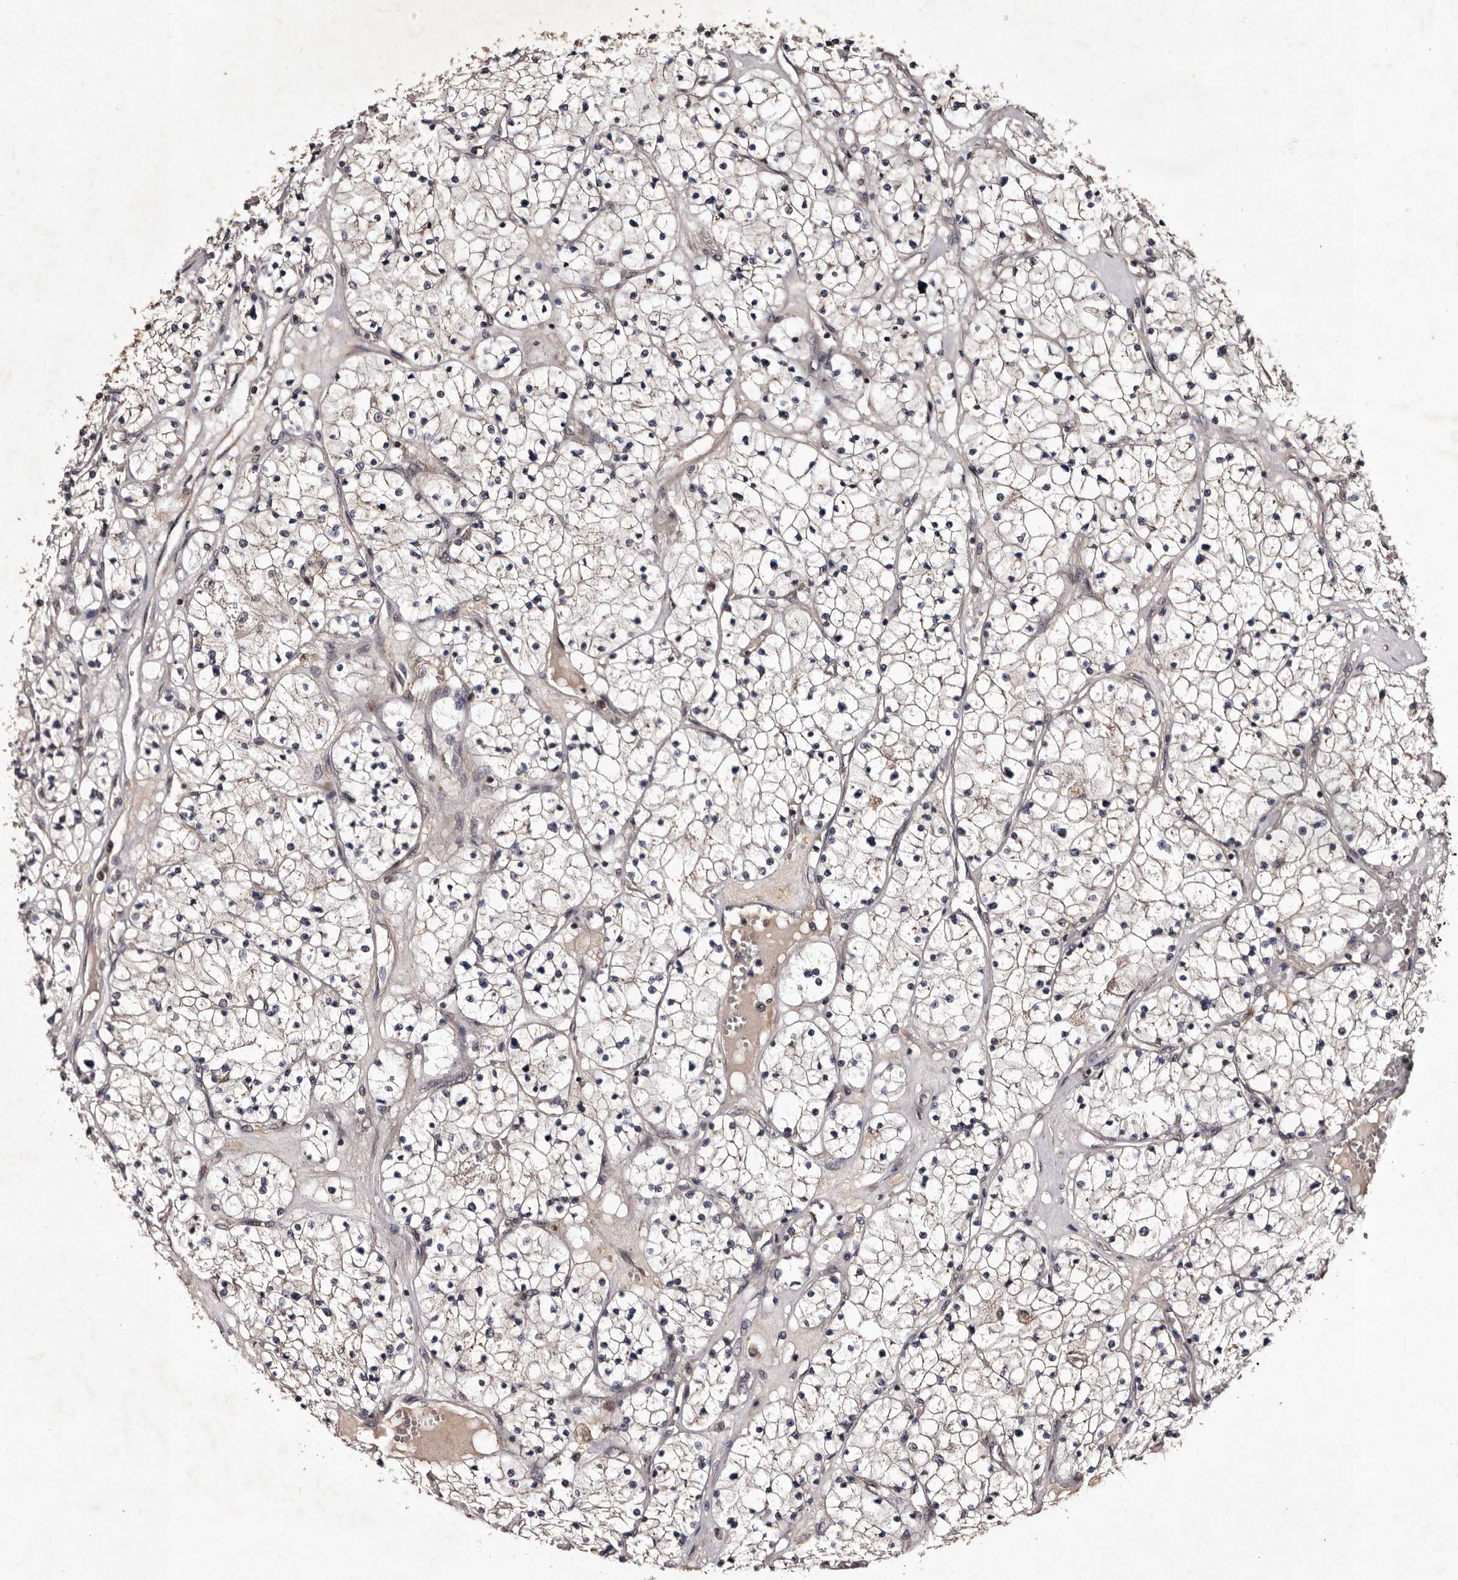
{"staining": {"intensity": "weak", "quantity": "25%-75%", "location": "cytoplasmic/membranous"}, "tissue": "renal cancer", "cell_type": "Tumor cells", "image_type": "cancer", "snomed": [{"axis": "morphology", "description": "Normal tissue, NOS"}, {"axis": "morphology", "description": "Adenocarcinoma, NOS"}, {"axis": "topography", "description": "Kidney"}], "caption": "Human renal adenocarcinoma stained with a protein marker reveals weak staining in tumor cells.", "gene": "MKRN3", "patient": {"sex": "male", "age": 68}}